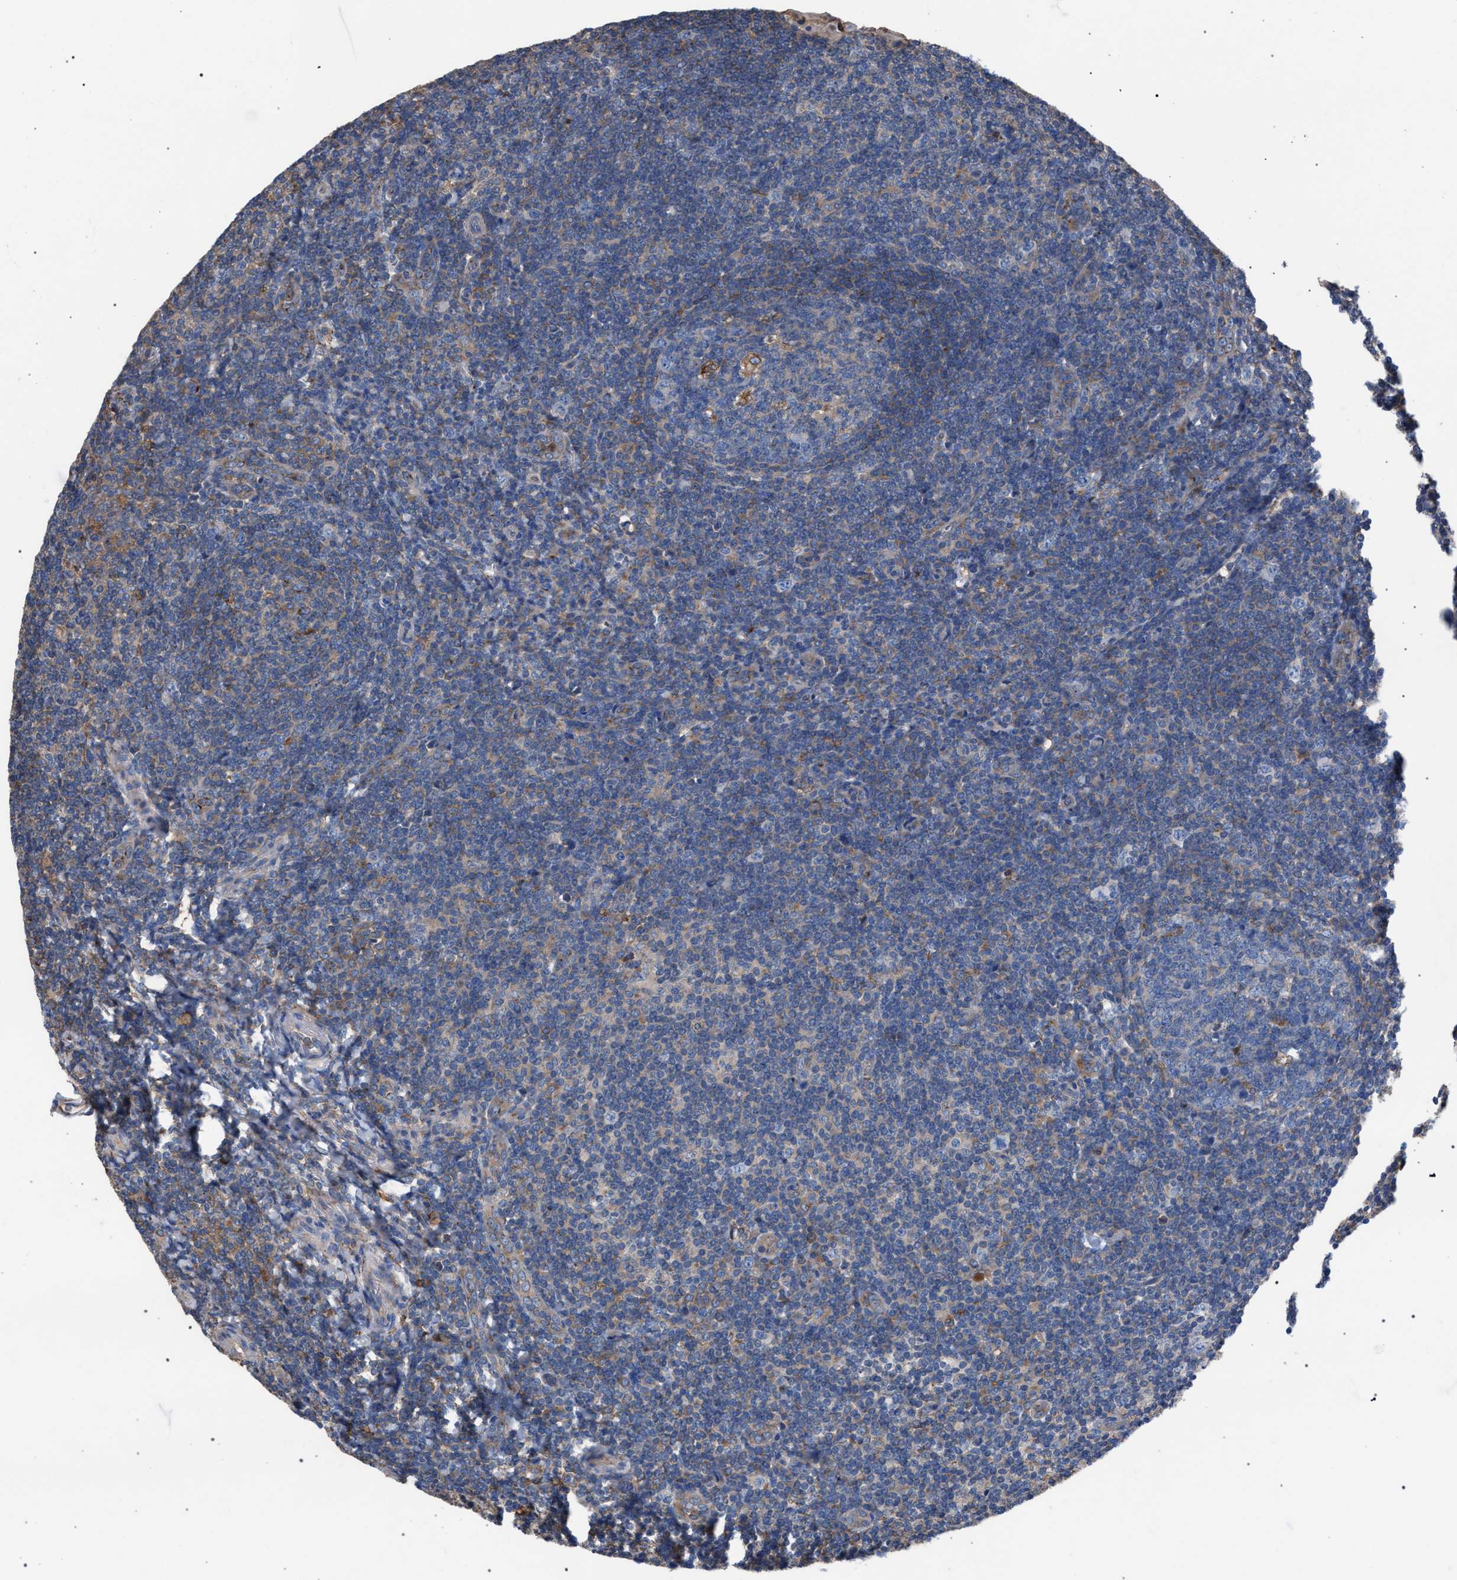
{"staining": {"intensity": "negative", "quantity": "none", "location": "none"}, "tissue": "tonsil", "cell_type": "Germinal center cells", "image_type": "normal", "snomed": [{"axis": "morphology", "description": "Normal tissue, NOS"}, {"axis": "topography", "description": "Tonsil"}], "caption": "Immunohistochemistry micrograph of normal tonsil: human tonsil stained with DAB exhibits no significant protein positivity in germinal center cells.", "gene": "ATP6V0A1", "patient": {"sex": "male", "age": 37}}